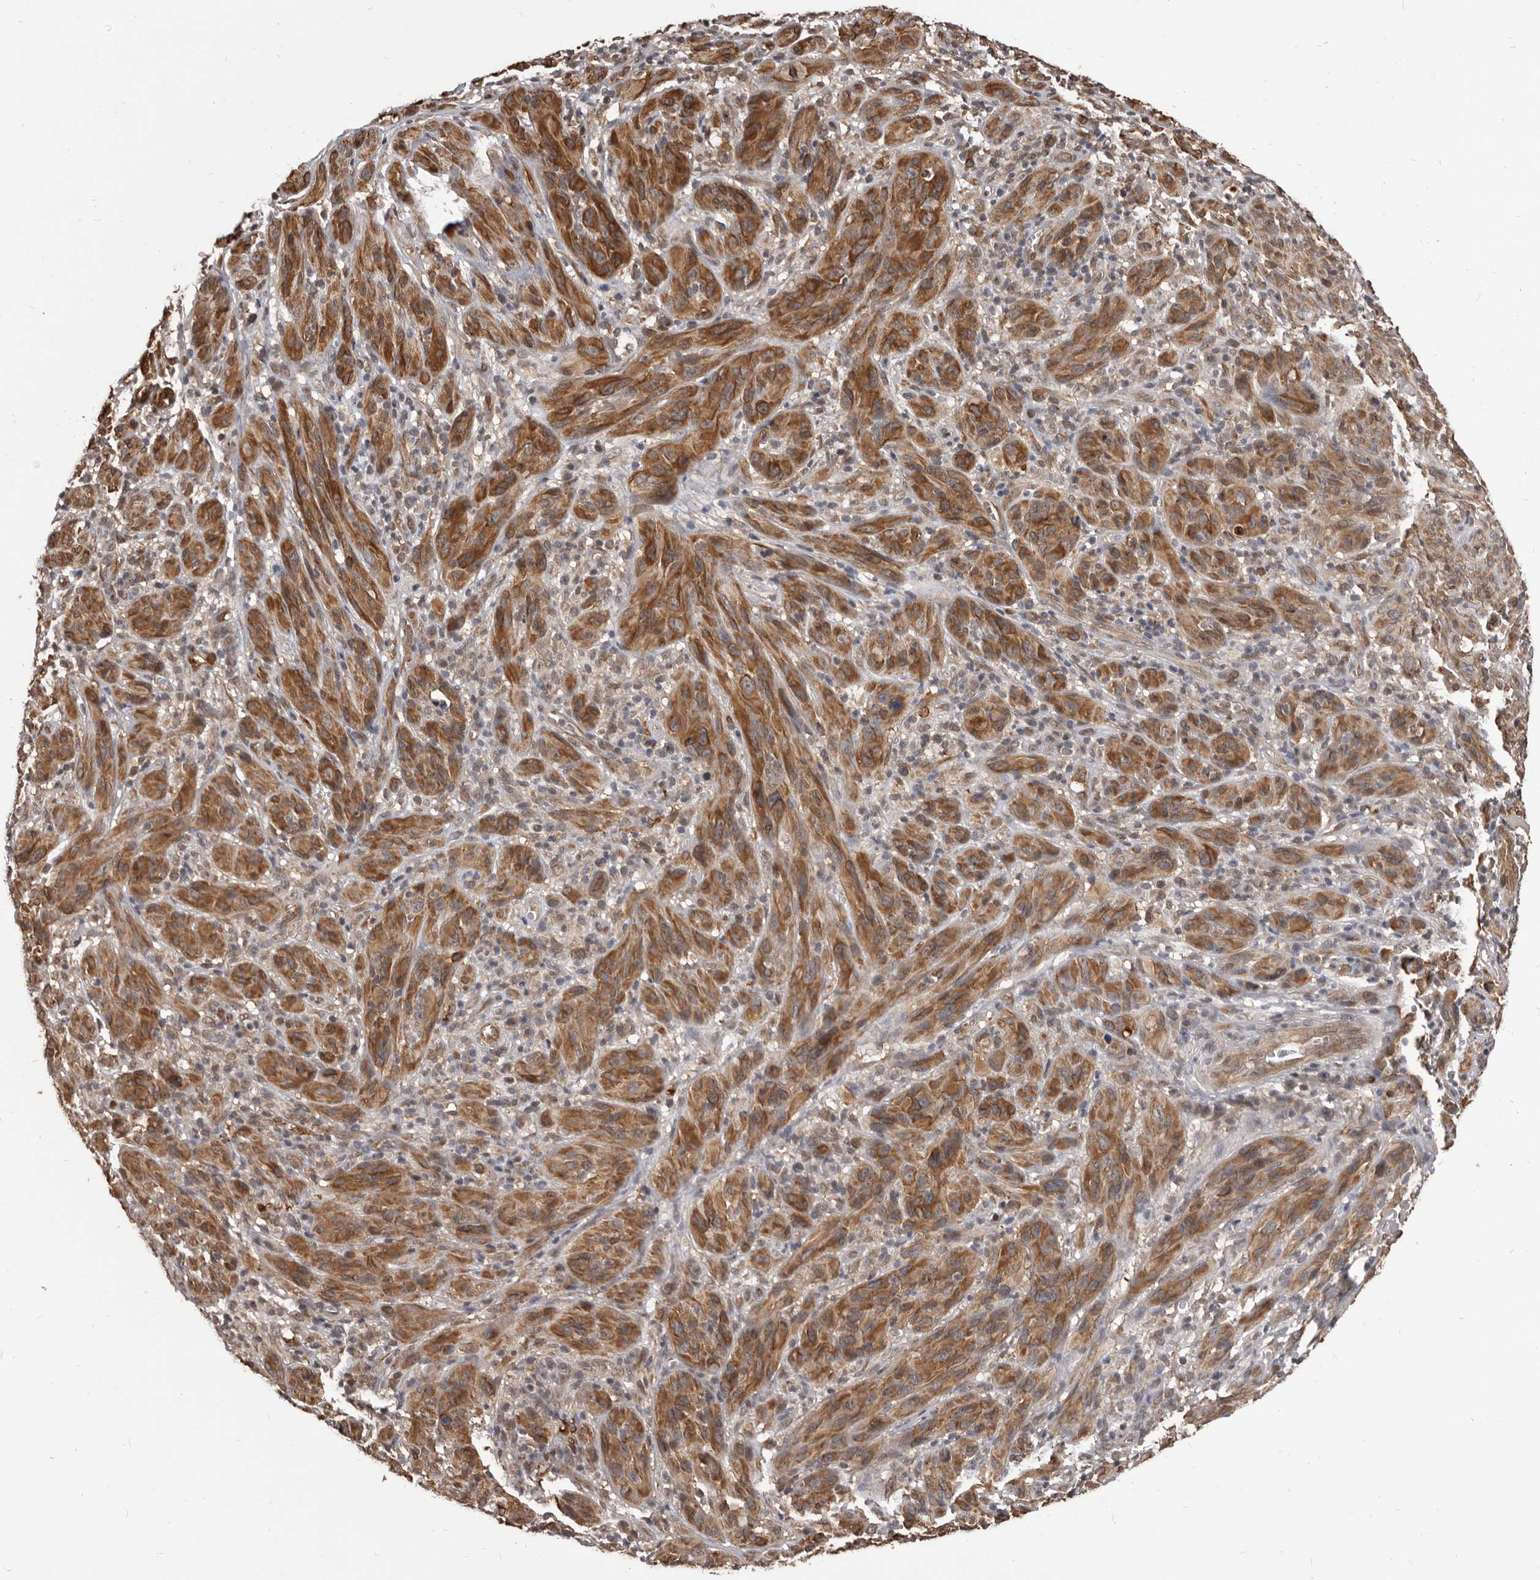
{"staining": {"intensity": "moderate", "quantity": "25%-75%", "location": "cytoplasmic/membranous"}, "tissue": "melanoma", "cell_type": "Tumor cells", "image_type": "cancer", "snomed": [{"axis": "morphology", "description": "Malignant melanoma, NOS"}, {"axis": "topography", "description": "Skin of head"}], "caption": "A brown stain highlights moderate cytoplasmic/membranous positivity of a protein in melanoma tumor cells.", "gene": "ADAMTS20", "patient": {"sex": "male", "age": 96}}